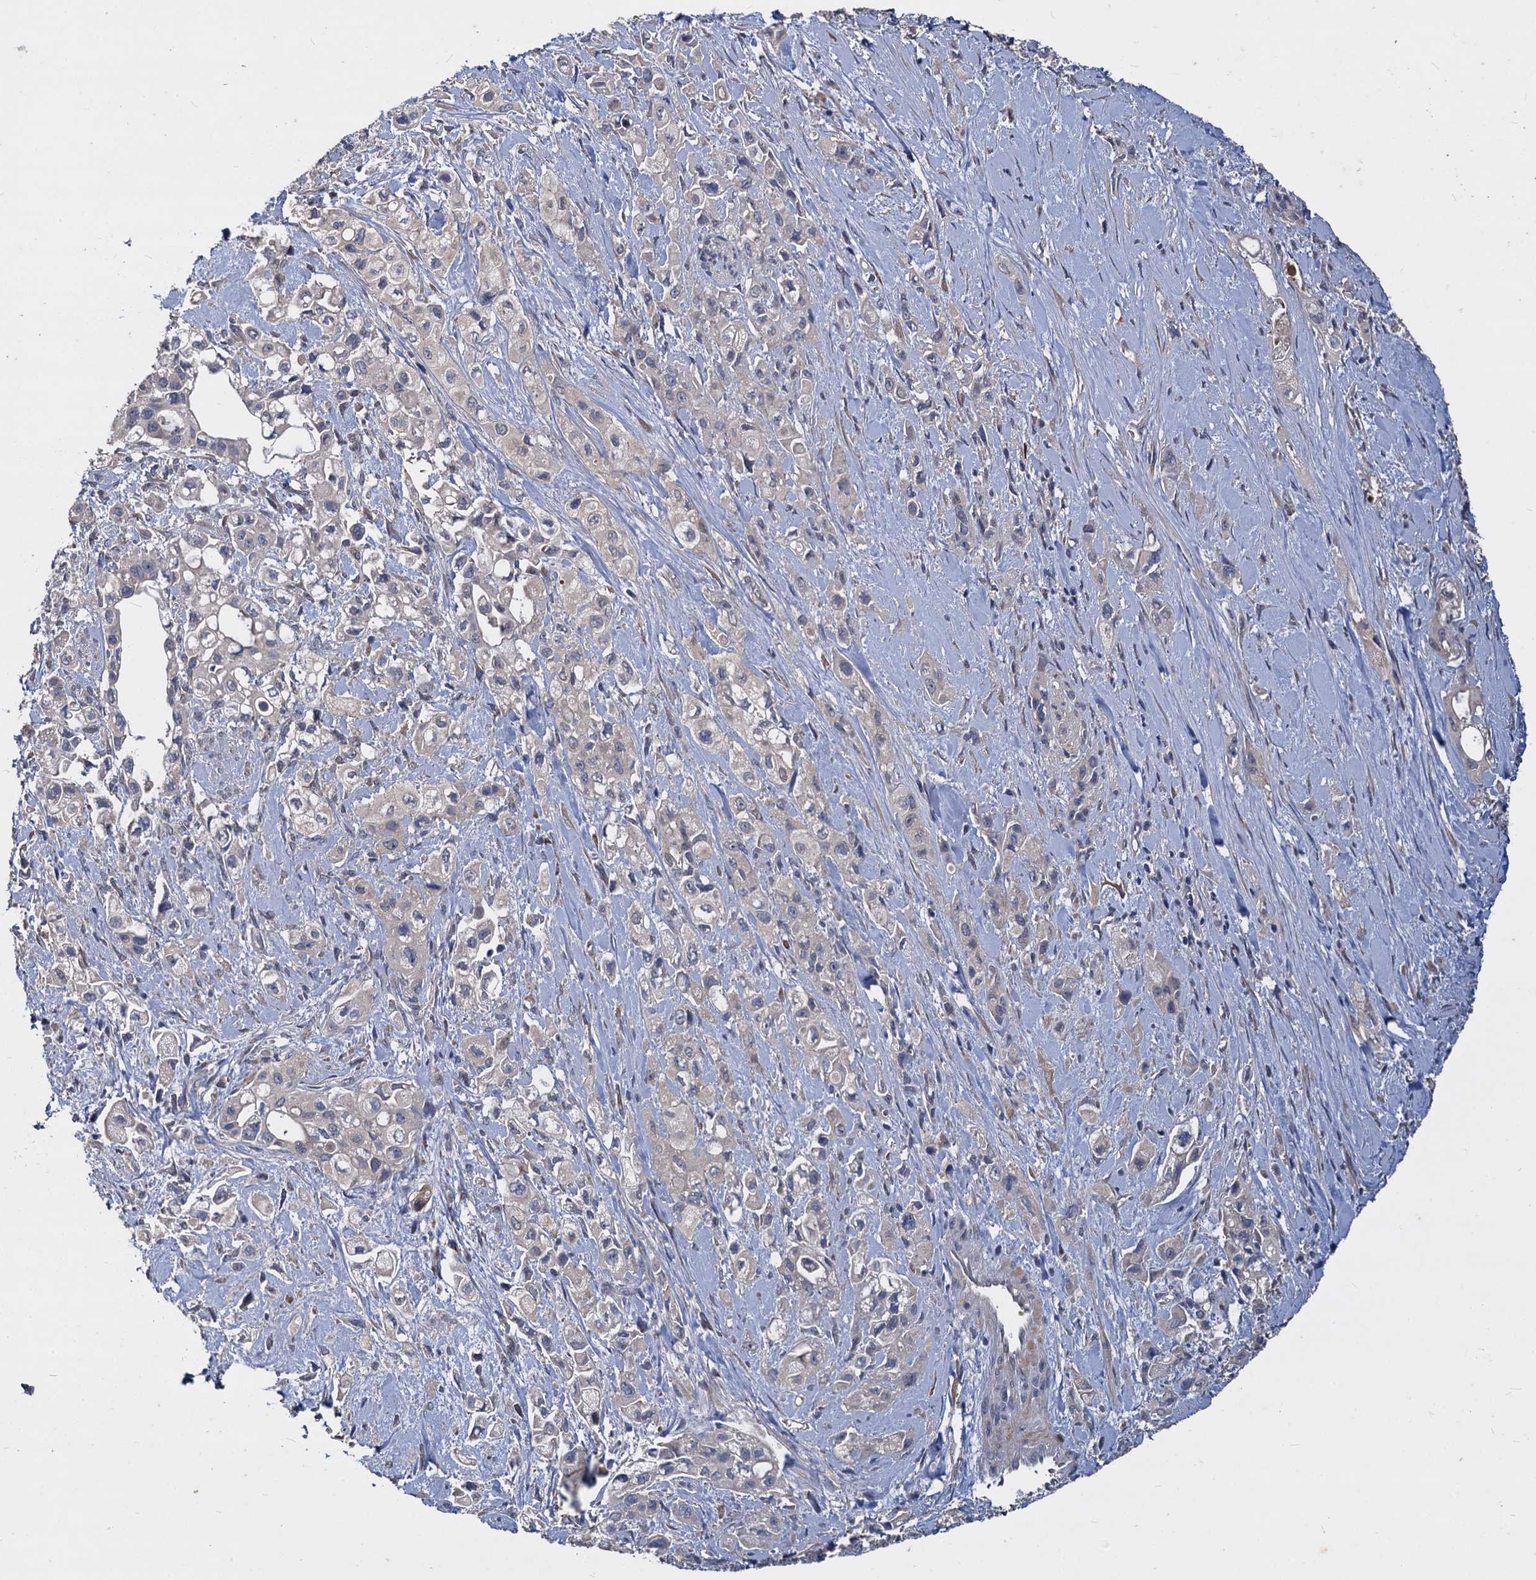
{"staining": {"intensity": "negative", "quantity": "none", "location": "none"}, "tissue": "pancreatic cancer", "cell_type": "Tumor cells", "image_type": "cancer", "snomed": [{"axis": "morphology", "description": "Adenocarcinoma, NOS"}, {"axis": "topography", "description": "Pancreas"}], "caption": "Tumor cells show no significant protein staining in pancreatic cancer (adenocarcinoma).", "gene": "CCDC184", "patient": {"sex": "female", "age": 66}}